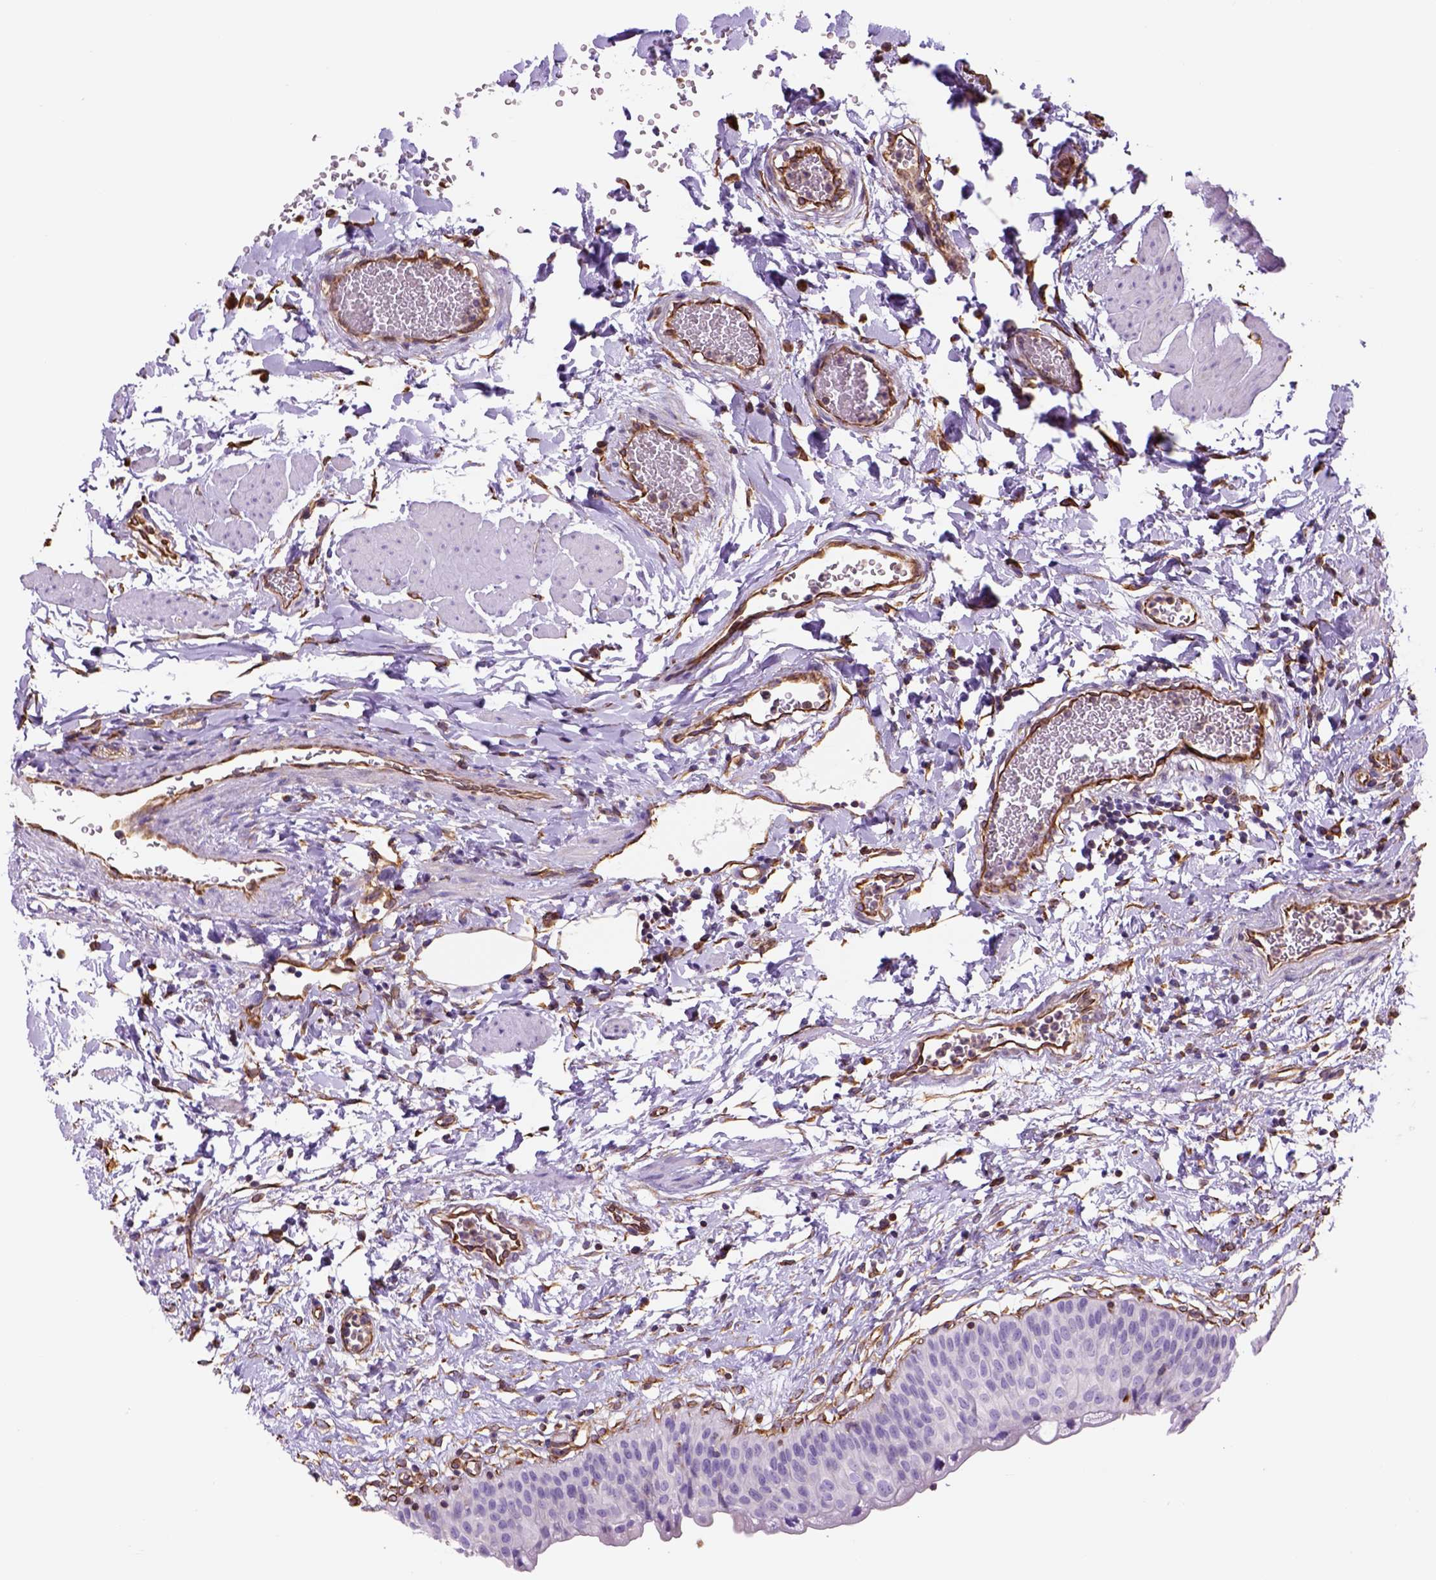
{"staining": {"intensity": "negative", "quantity": "none", "location": "none"}, "tissue": "urinary bladder", "cell_type": "Urothelial cells", "image_type": "normal", "snomed": [{"axis": "morphology", "description": "Normal tissue, NOS"}, {"axis": "topography", "description": "Urinary bladder"}], "caption": "Immunohistochemistry of benign urinary bladder exhibits no staining in urothelial cells.", "gene": "ZZZ3", "patient": {"sex": "male", "age": 55}}